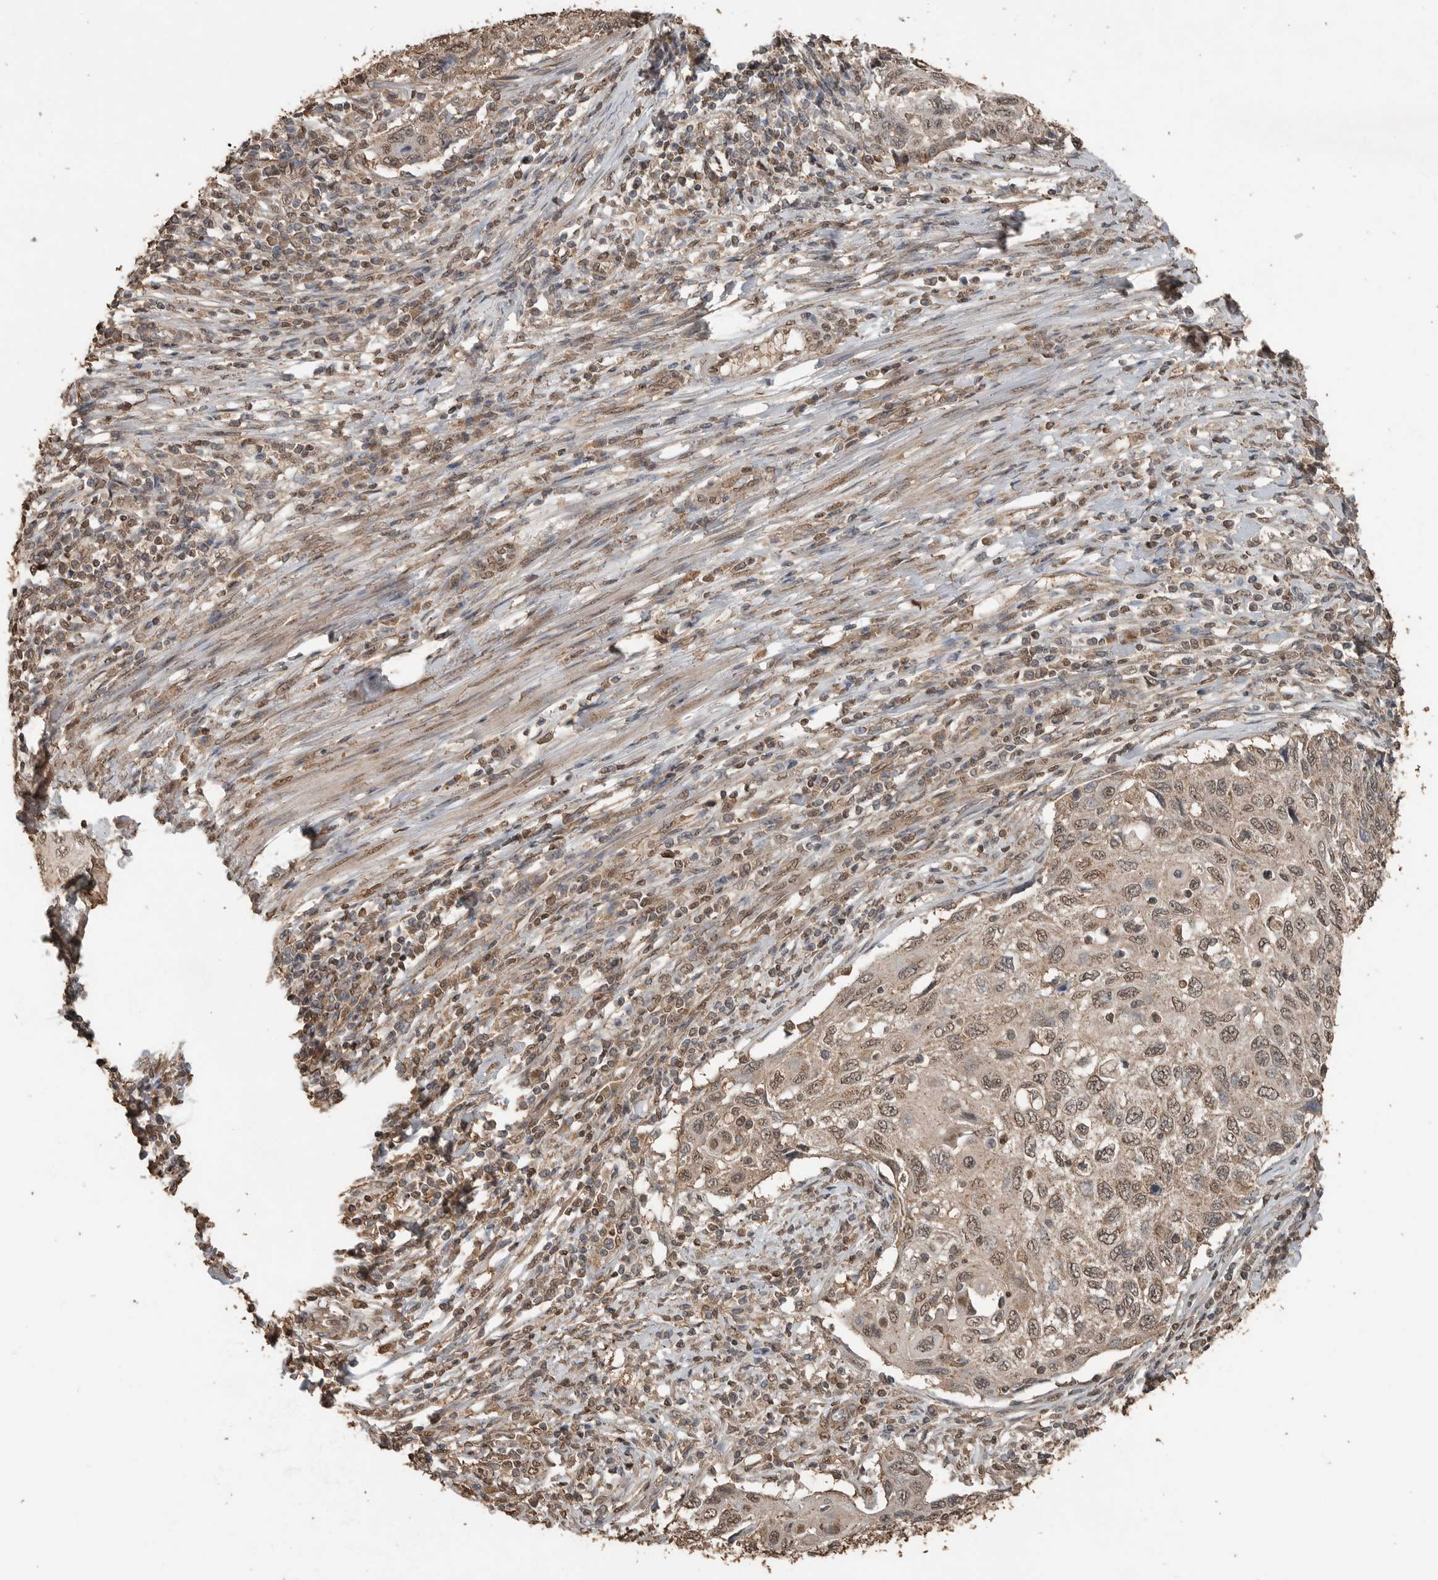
{"staining": {"intensity": "weak", "quantity": ">75%", "location": "cytoplasmic/membranous,nuclear"}, "tissue": "cervical cancer", "cell_type": "Tumor cells", "image_type": "cancer", "snomed": [{"axis": "morphology", "description": "Squamous cell carcinoma, NOS"}, {"axis": "topography", "description": "Cervix"}], "caption": "DAB (3,3'-diaminobenzidine) immunohistochemical staining of cervical cancer exhibits weak cytoplasmic/membranous and nuclear protein expression in approximately >75% of tumor cells.", "gene": "BLZF1", "patient": {"sex": "female", "age": 70}}